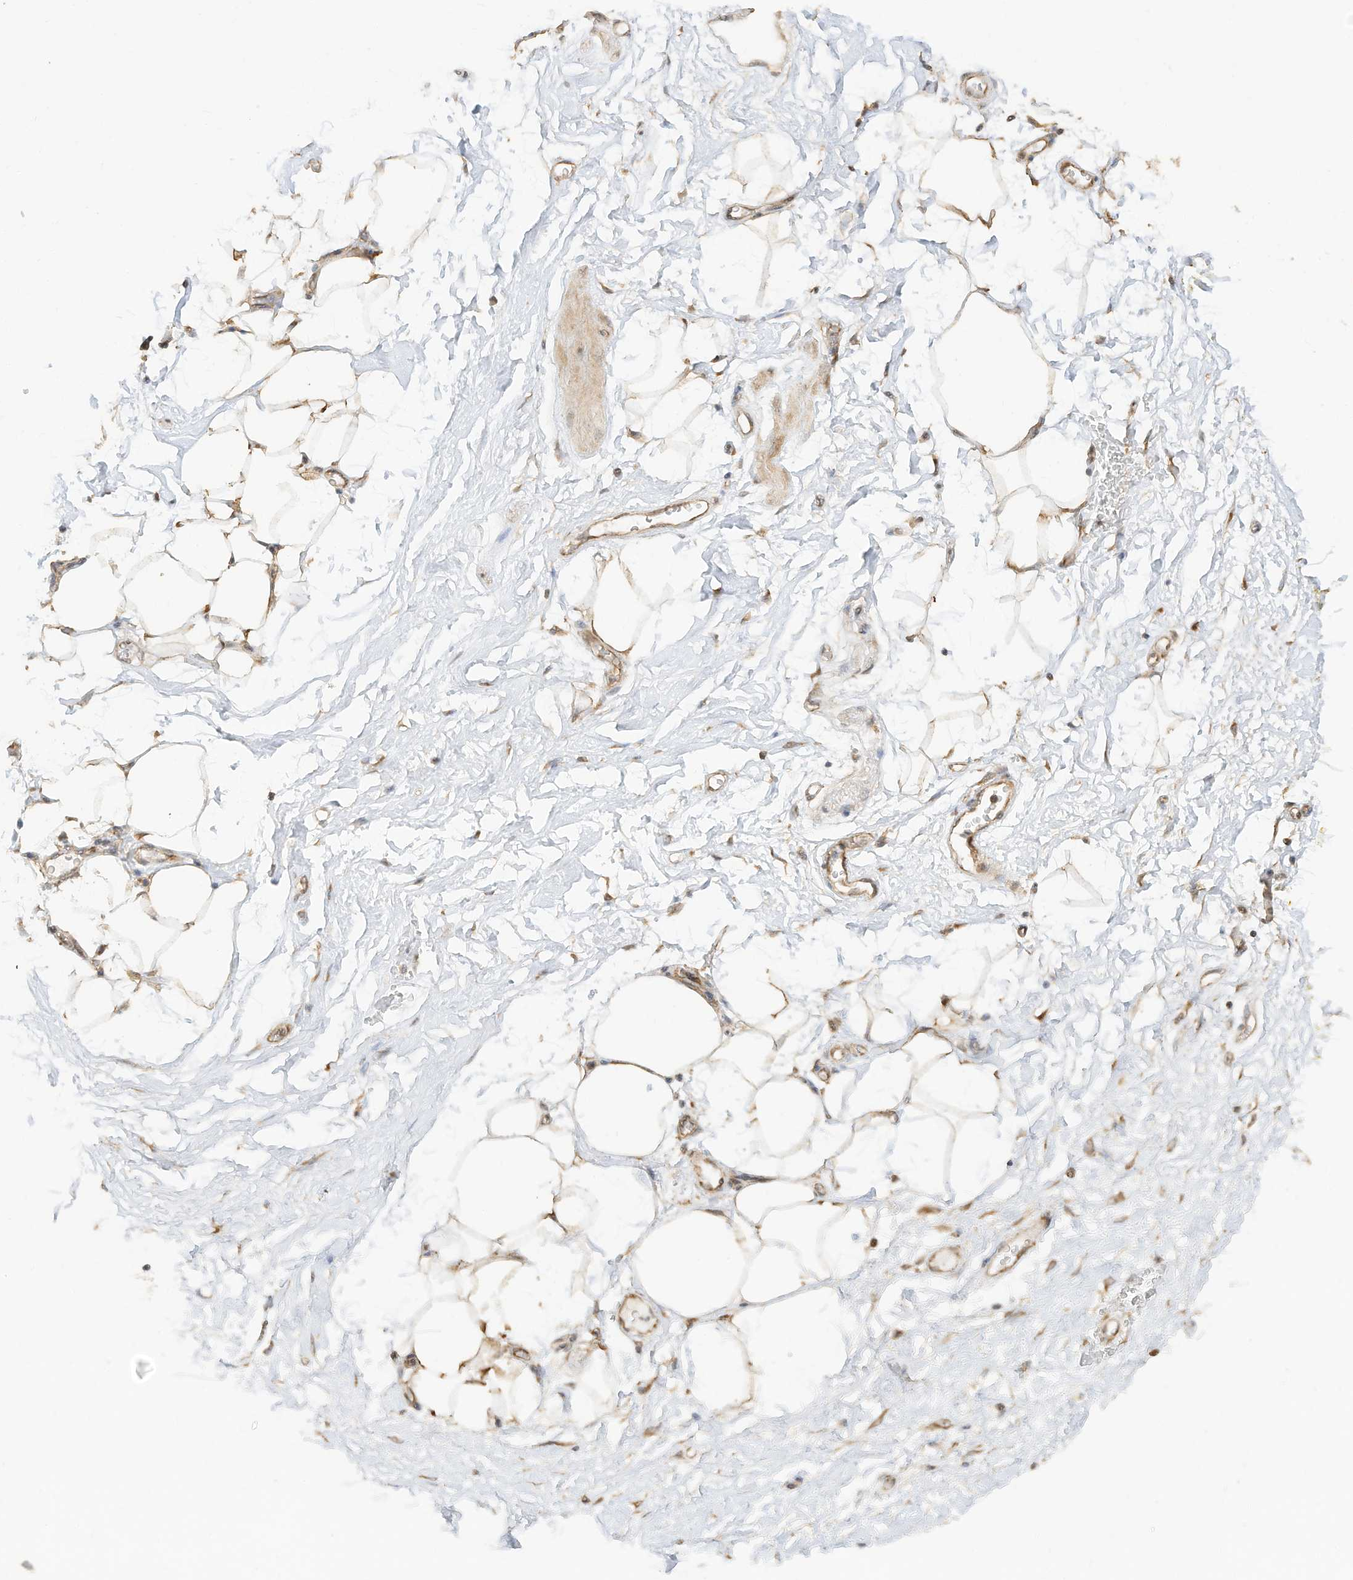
{"staining": {"intensity": "weak", "quantity": ">75%", "location": "cytoplasmic/membranous"}, "tissue": "adipose tissue", "cell_type": "Adipocytes", "image_type": "normal", "snomed": [{"axis": "morphology", "description": "Normal tissue, NOS"}, {"axis": "morphology", "description": "Adenocarcinoma, NOS"}, {"axis": "topography", "description": "Pancreas"}, {"axis": "topography", "description": "Peripheral nerve tissue"}], "caption": "Immunohistochemical staining of unremarkable human adipose tissue demonstrates >75% levels of weak cytoplasmic/membranous protein expression in about >75% of adipocytes.", "gene": "CAGE1", "patient": {"sex": "male", "age": 59}}